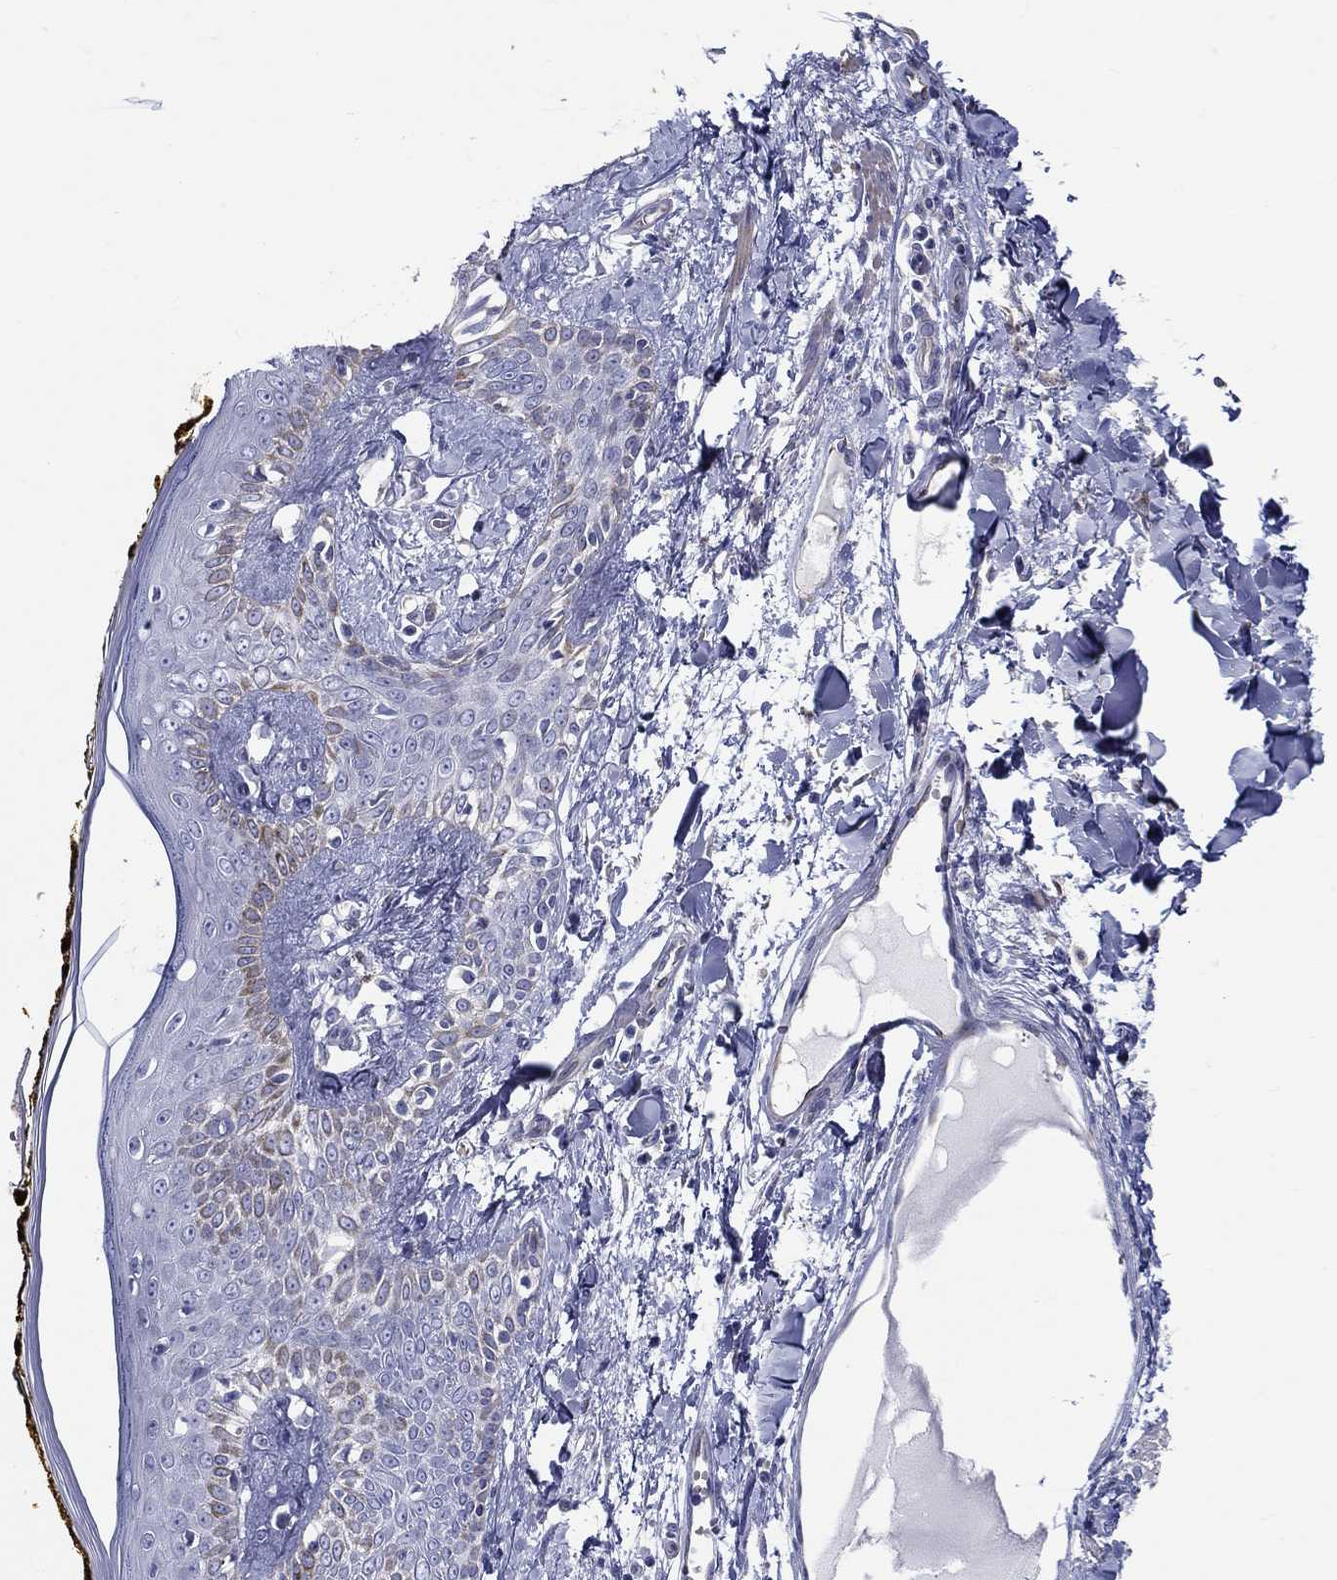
{"staining": {"intensity": "negative", "quantity": "none", "location": "none"}, "tissue": "skin", "cell_type": "Fibroblasts", "image_type": "normal", "snomed": [{"axis": "morphology", "description": "Normal tissue, NOS"}, {"axis": "topography", "description": "Skin"}], "caption": "Photomicrograph shows no protein expression in fibroblasts of normal skin. (DAB (3,3'-diaminobenzidine) IHC, high magnification).", "gene": "CRYGS", "patient": {"sex": "male", "age": 76}}